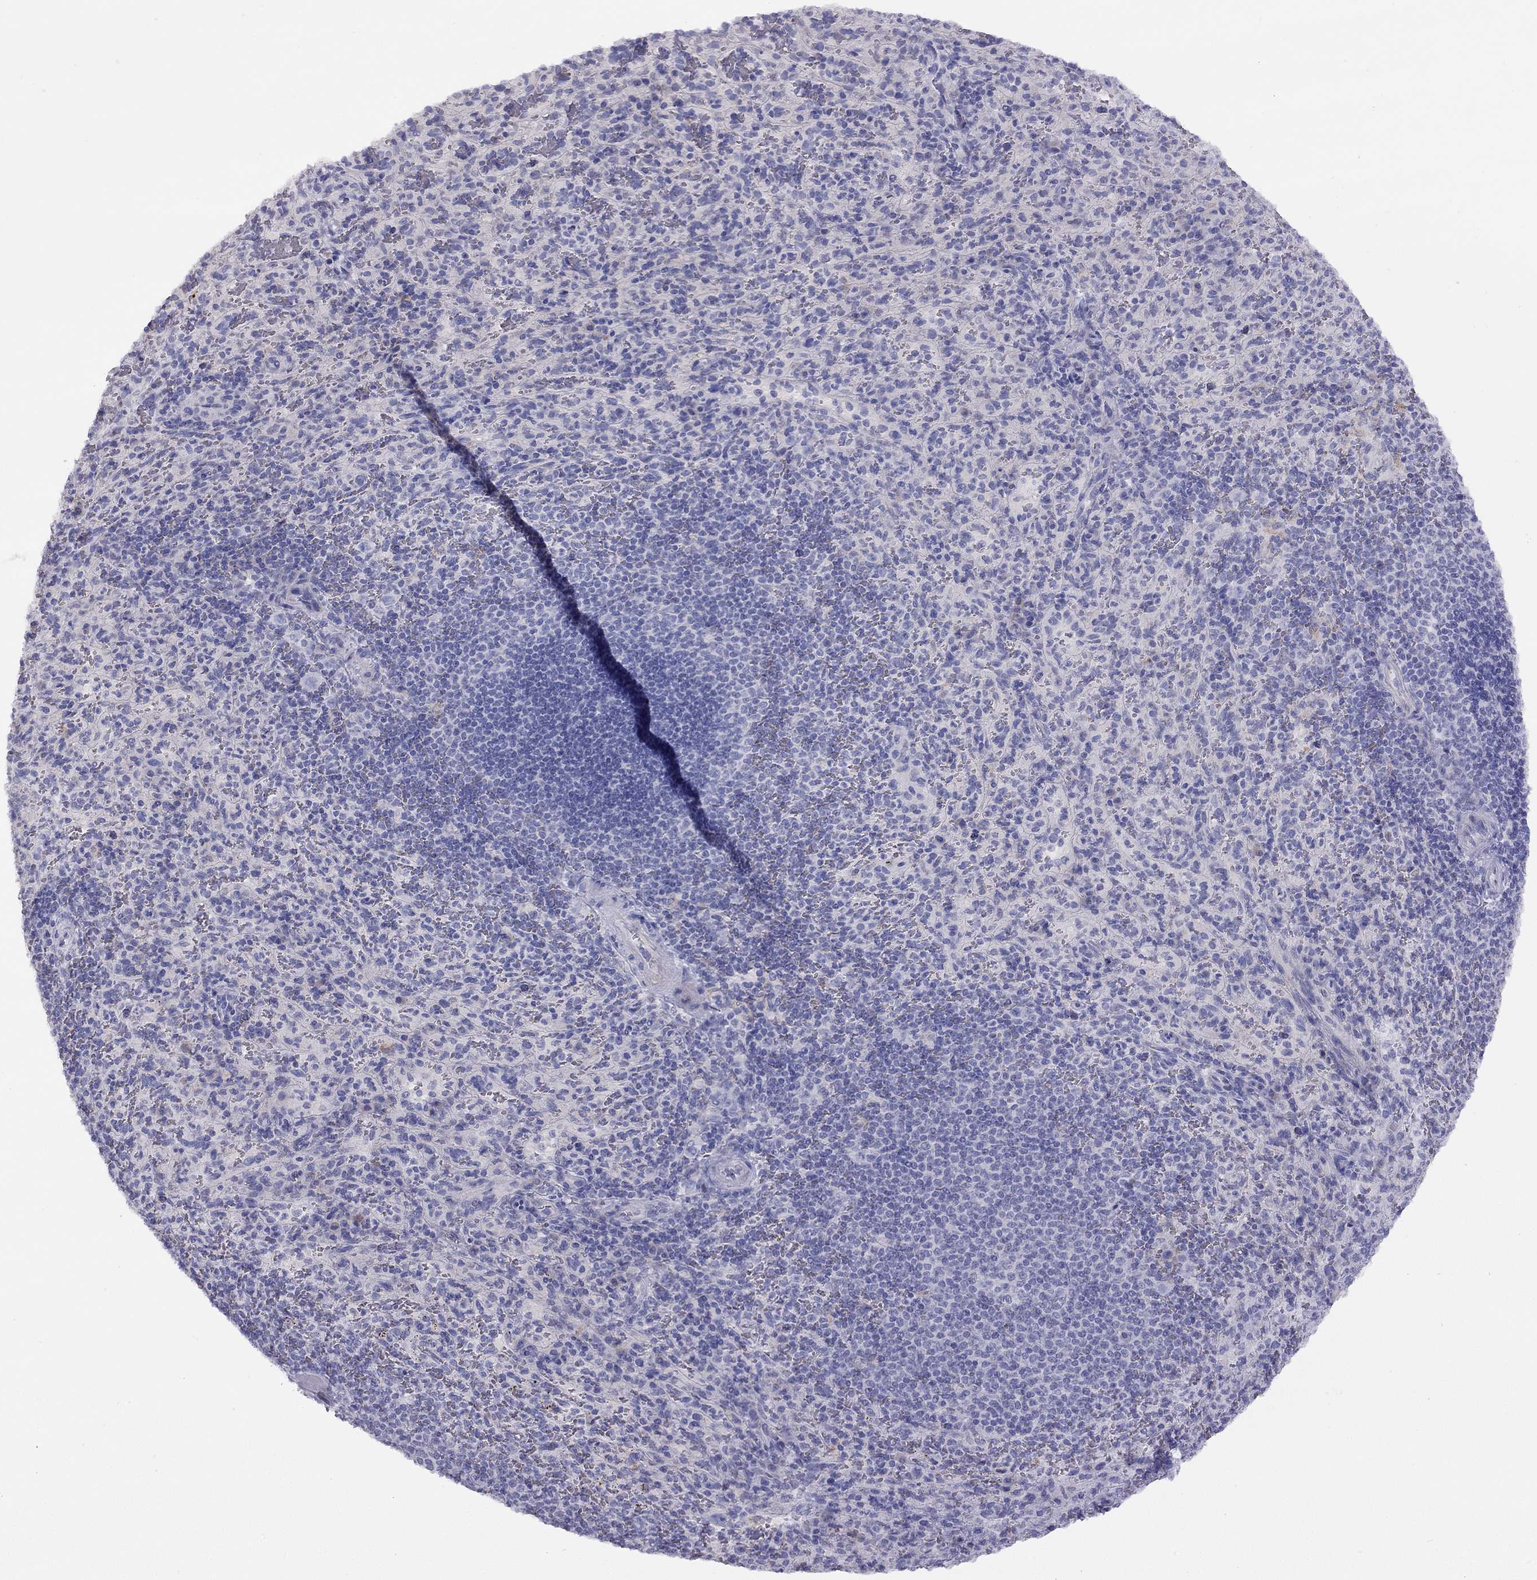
{"staining": {"intensity": "negative", "quantity": "none", "location": "none"}, "tissue": "spleen", "cell_type": "Cells in red pulp", "image_type": "normal", "snomed": [{"axis": "morphology", "description": "Normal tissue, NOS"}, {"axis": "topography", "description": "Spleen"}], "caption": "There is no significant expression in cells in red pulp of spleen. Brightfield microscopy of immunohistochemistry (IHC) stained with DAB (brown) and hematoxylin (blue), captured at high magnification.", "gene": "CPNE4", "patient": {"sex": "male", "age": 57}}